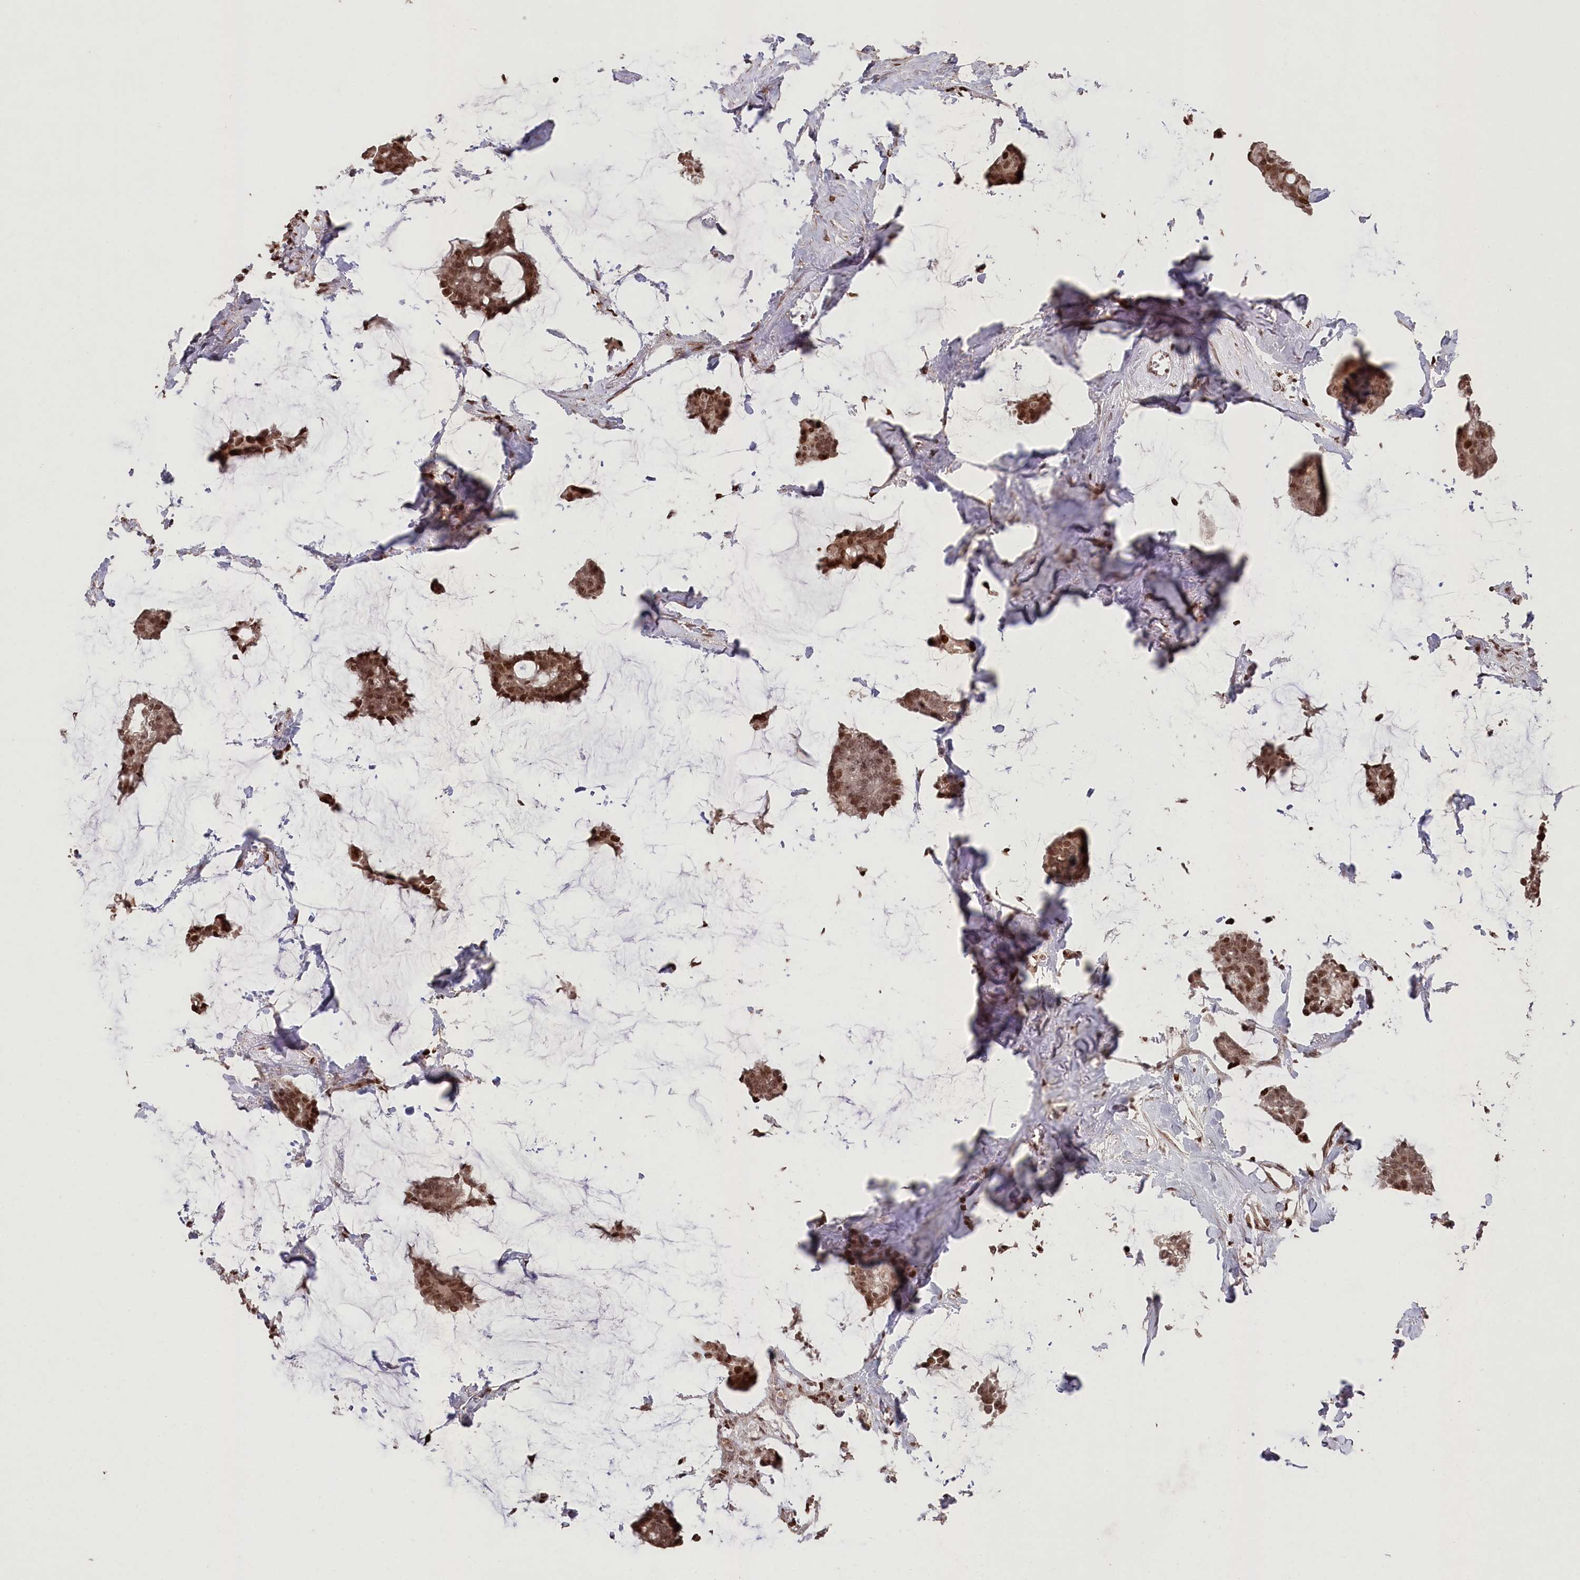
{"staining": {"intensity": "moderate", "quantity": ">75%", "location": "nuclear"}, "tissue": "breast cancer", "cell_type": "Tumor cells", "image_type": "cancer", "snomed": [{"axis": "morphology", "description": "Duct carcinoma"}, {"axis": "topography", "description": "Breast"}], "caption": "Breast cancer was stained to show a protein in brown. There is medium levels of moderate nuclear positivity in approximately >75% of tumor cells. (Stains: DAB in brown, nuclei in blue, Microscopy: brightfield microscopy at high magnification).", "gene": "CCSER2", "patient": {"sex": "female", "age": 93}}